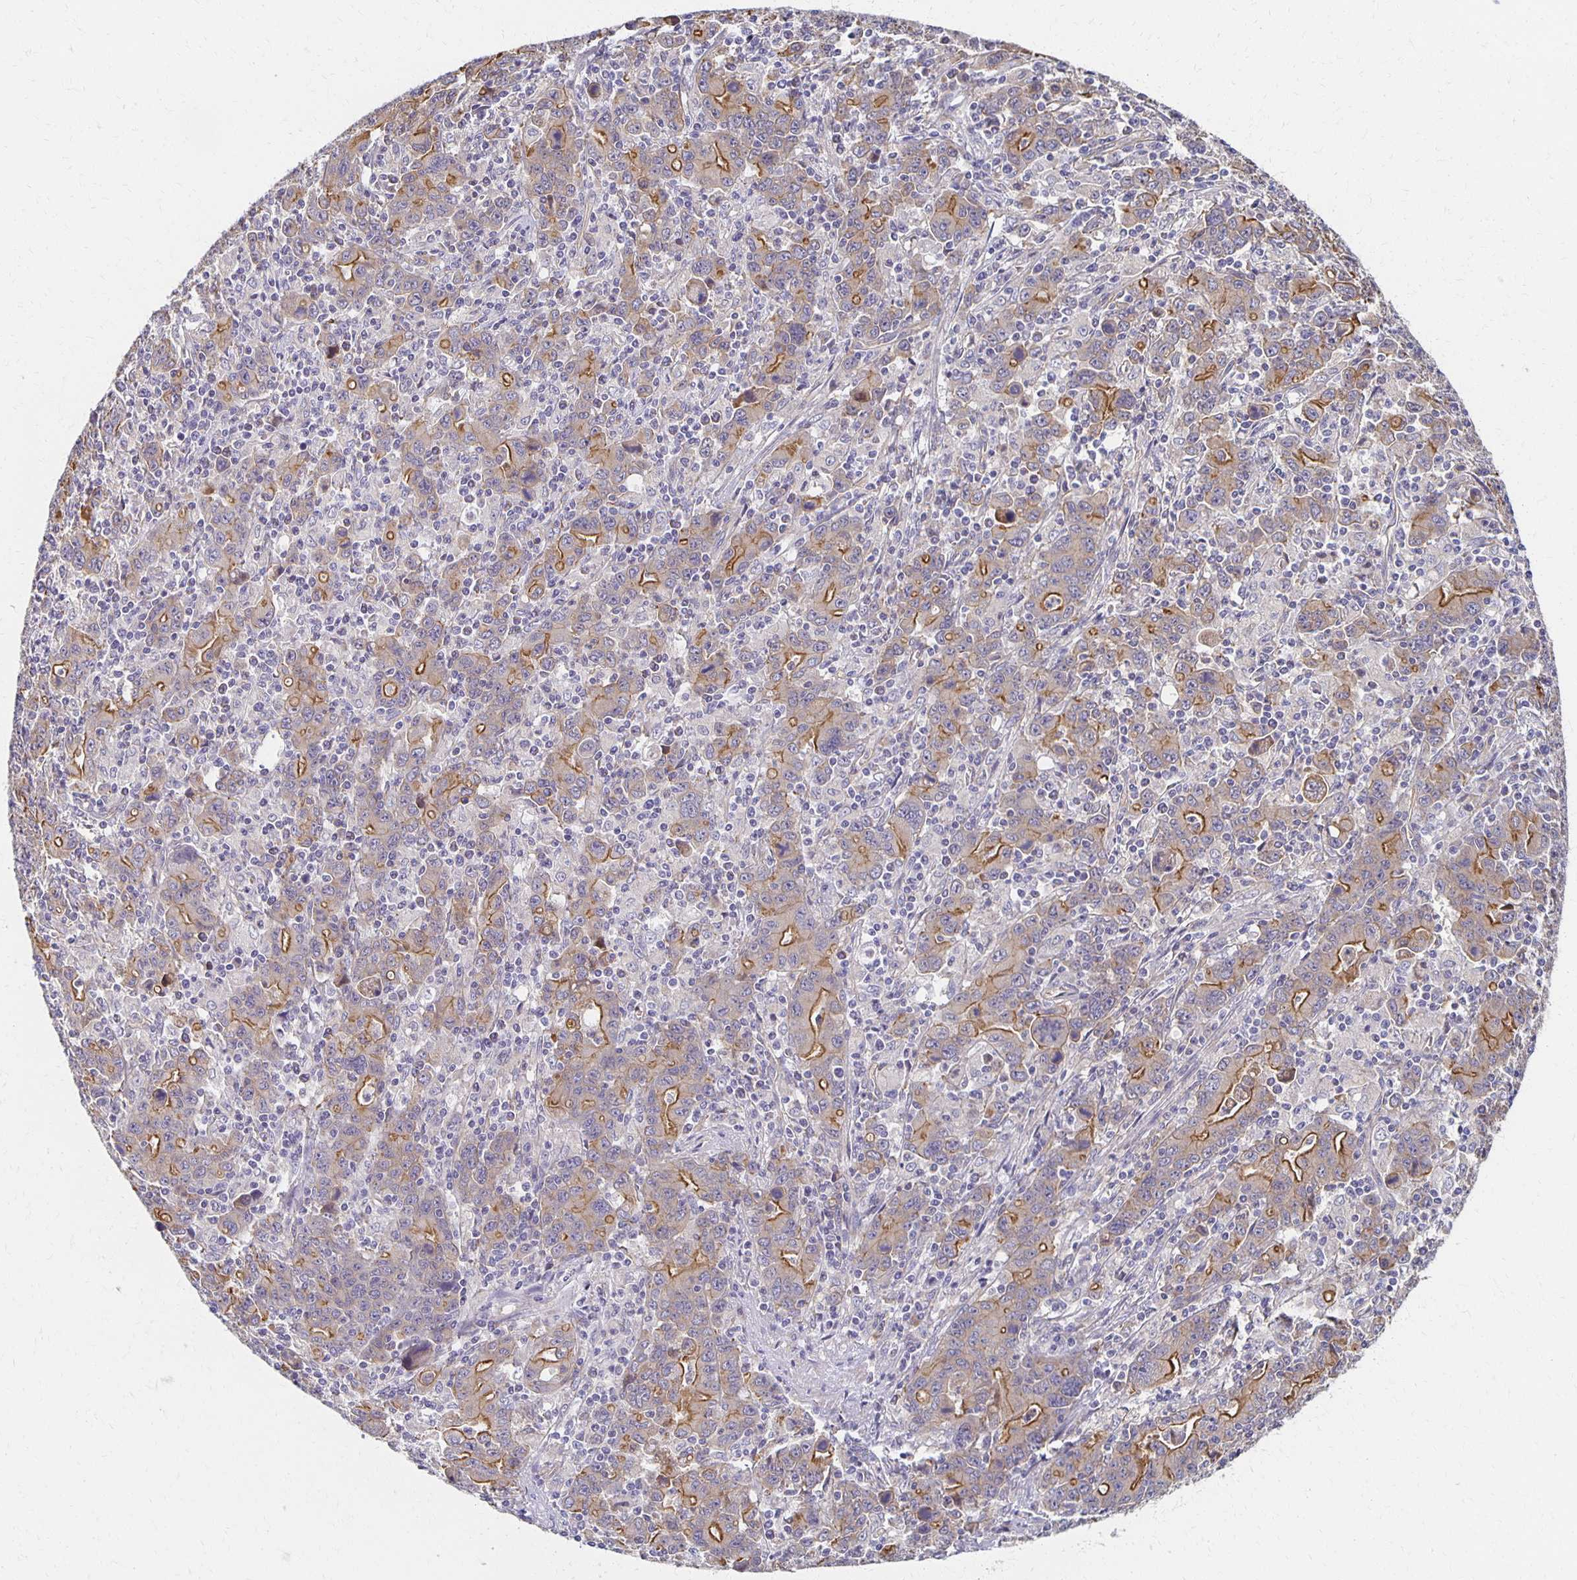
{"staining": {"intensity": "moderate", "quantity": "25%-75%", "location": "cytoplasmic/membranous"}, "tissue": "stomach cancer", "cell_type": "Tumor cells", "image_type": "cancer", "snomed": [{"axis": "morphology", "description": "Adenocarcinoma, NOS"}, {"axis": "topography", "description": "Stomach, upper"}], "caption": "Protein expression analysis of stomach cancer (adenocarcinoma) exhibits moderate cytoplasmic/membranous staining in approximately 25%-75% of tumor cells. The staining was performed using DAB (3,3'-diaminobenzidine), with brown indicating positive protein expression. Nuclei are stained blue with hematoxylin.", "gene": "SORL1", "patient": {"sex": "male", "age": 69}}